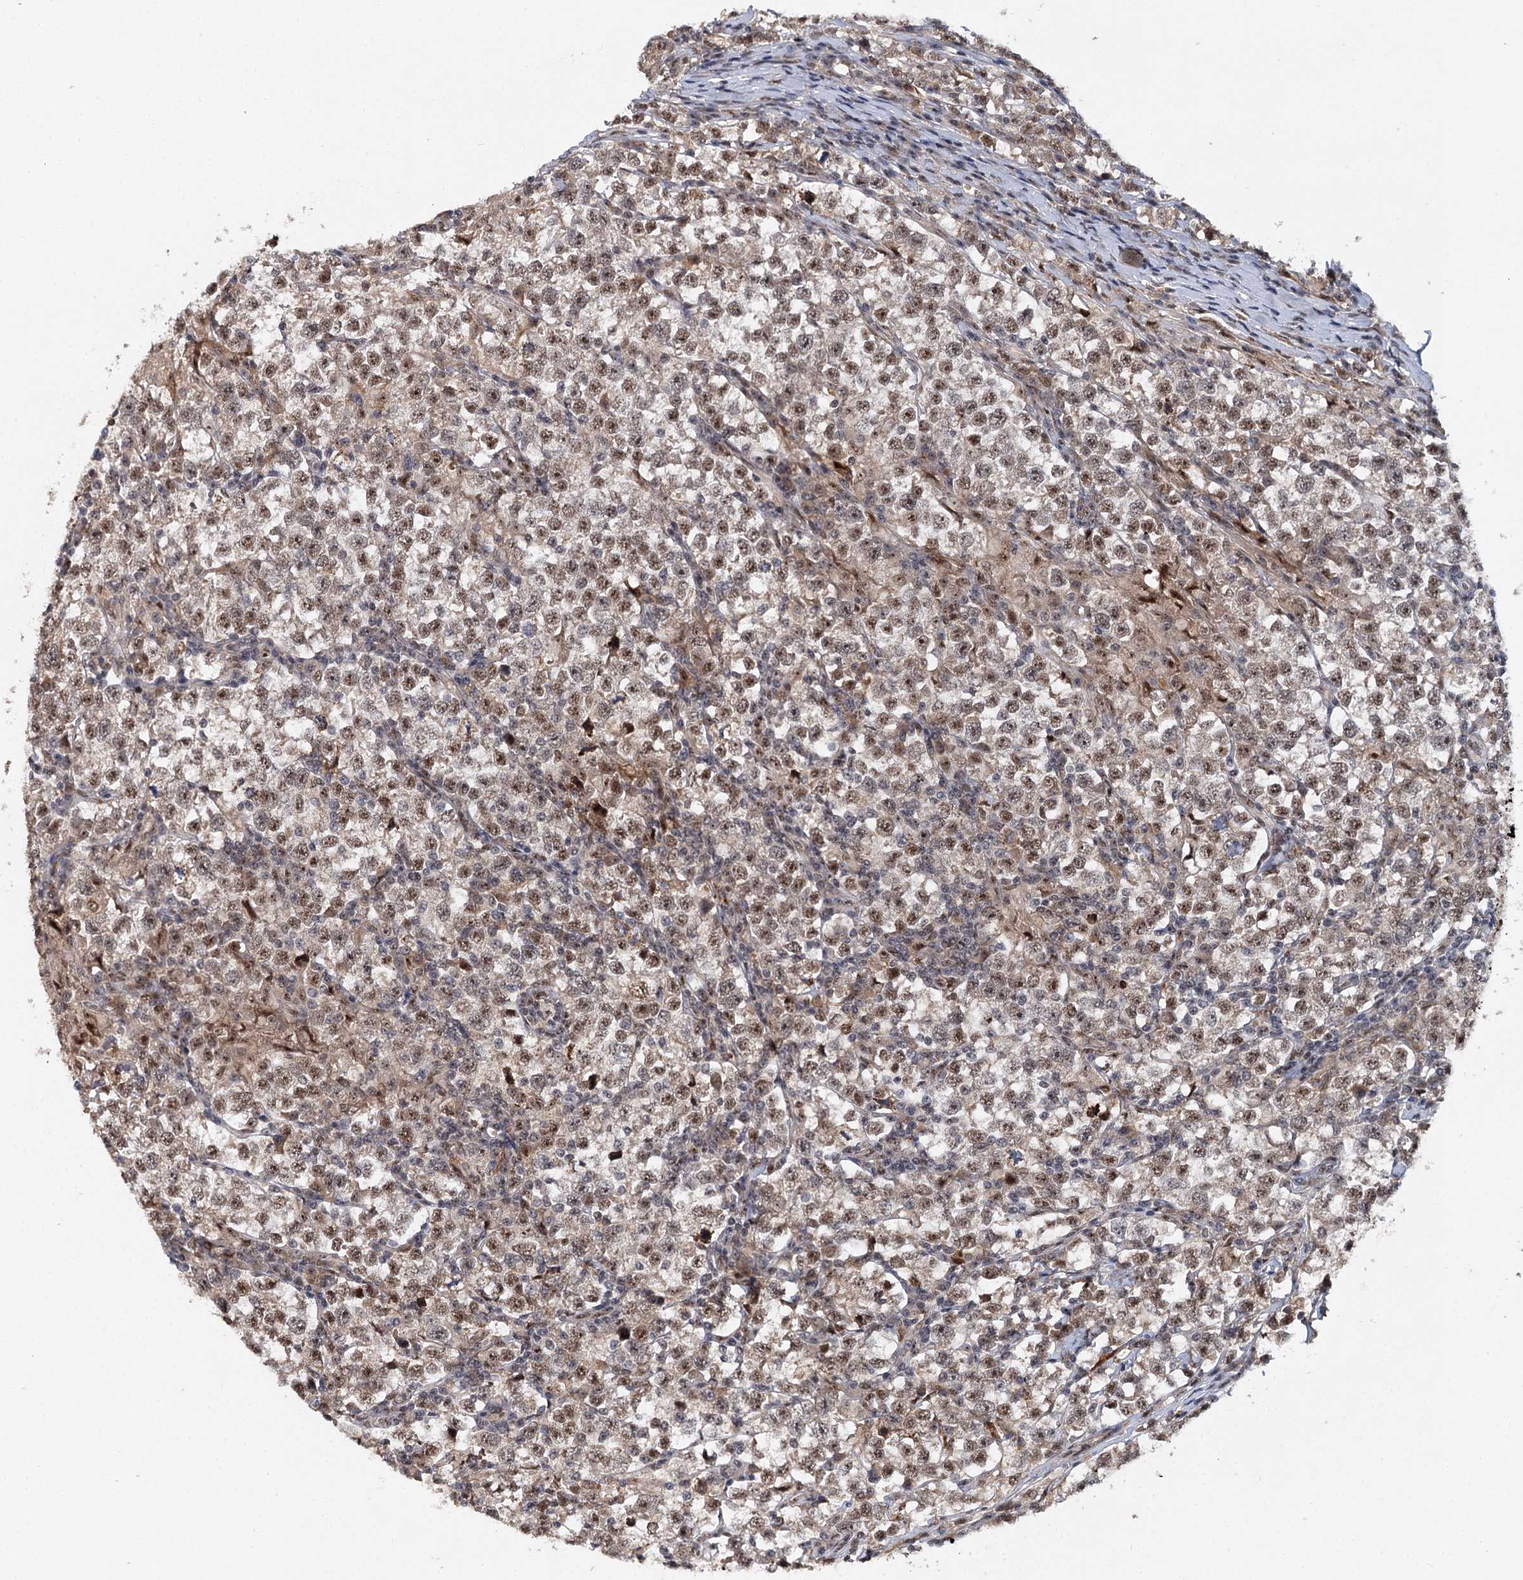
{"staining": {"intensity": "moderate", "quantity": ">75%", "location": "nuclear"}, "tissue": "testis cancer", "cell_type": "Tumor cells", "image_type": "cancer", "snomed": [{"axis": "morphology", "description": "Normal tissue, NOS"}, {"axis": "morphology", "description": "Seminoma, NOS"}, {"axis": "topography", "description": "Testis"}], "caption": "A brown stain shows moderate nuclear positivity of a protein in human testis seminoma tumor cells.", "gene": "BUD13", "patient": {"sex": "male", "age": 43}}